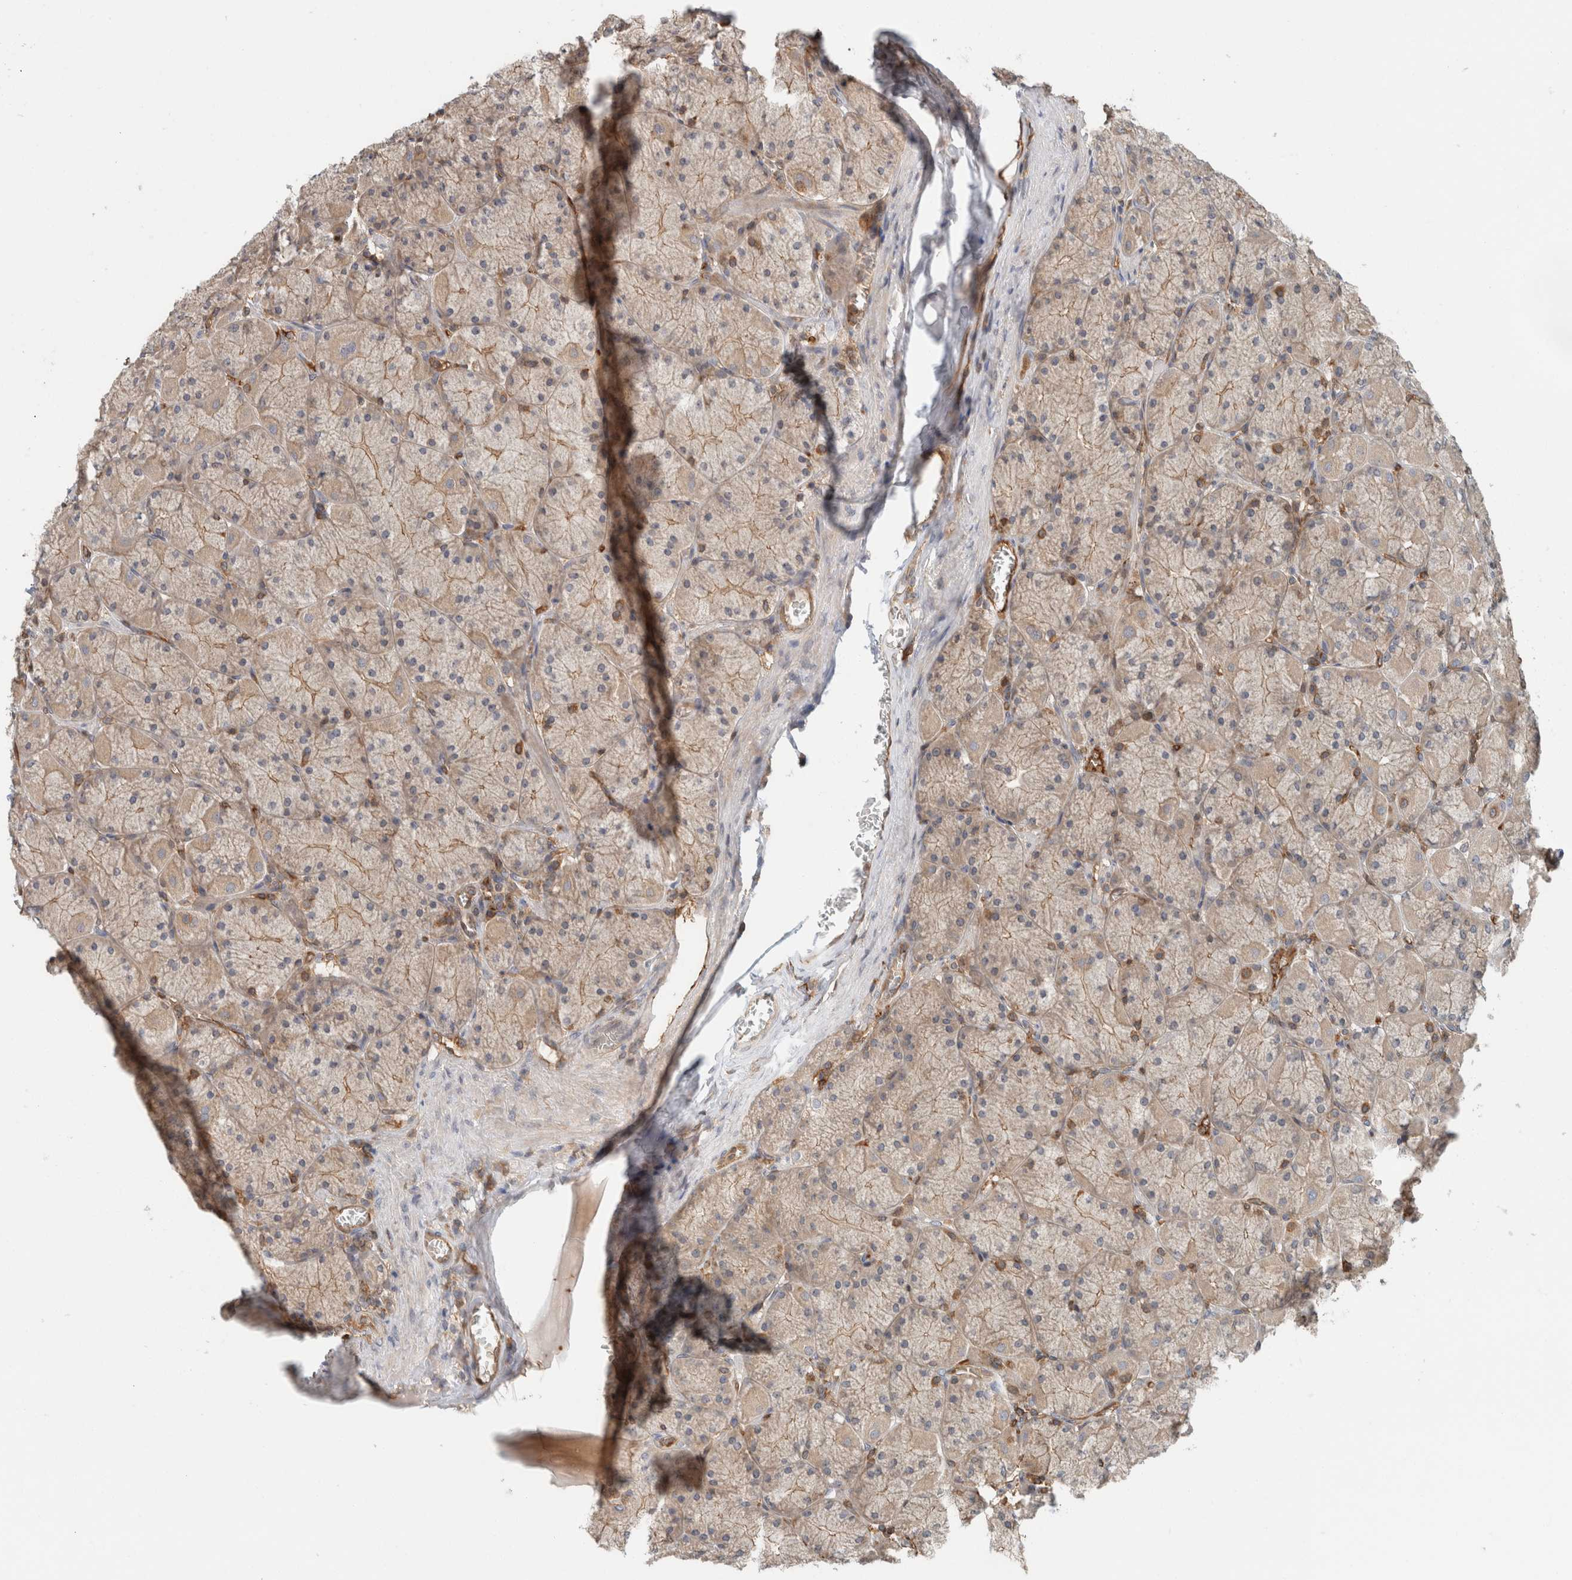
{"staining": {"intensity": "weak", "quantity": "25%-75%", "location": "cytoplasmic/membranous"}, "tissue": "stomach", "cell_type": "Glandular cells", "image_type": "normal", "snomed": [{"axis": "morphology", "description": "Normal tissue, NOS"}, {"axis": "topography", "description": "Stomach, upper"}], "caption": "This photomicrograph exhibits immunohistochemistry (IHC) staining of benign stomach, with low weak cytoplasmic/membranous positivity in about 25%-75% of glandular cells.", "gene": "PFDN4", "patient": {"sex": "female", "age": 56}}